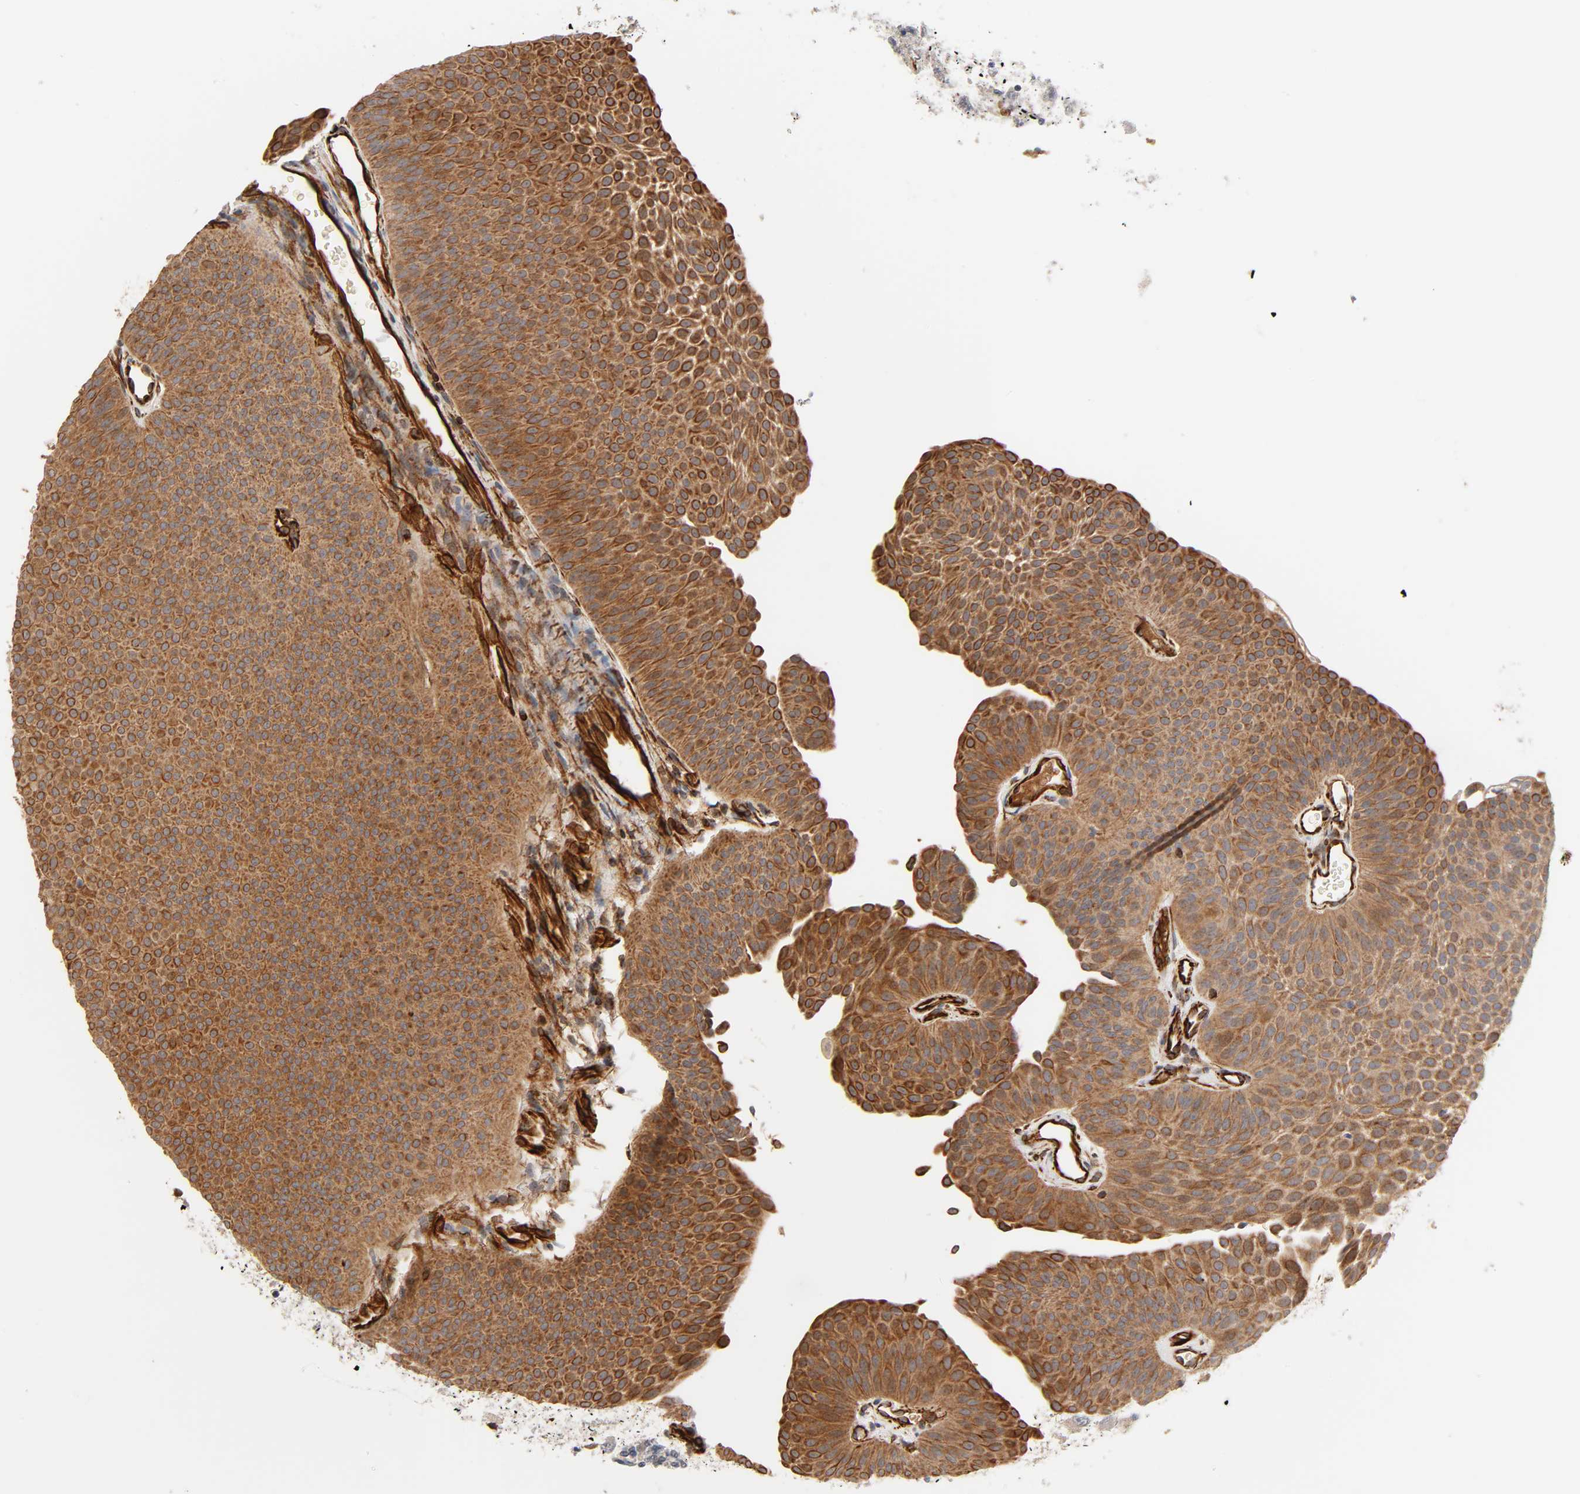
{"staining": {"intensity": "moderate", "quantity": ">75%", "location": "cytoplasmic/membranous"}, "tissue": "urothelial cancer", "cell_type": "Tumor cells", "image_type": "cancer", "snomed": [{"axis": "morphology", "description": "Urothelial carcinoma, Low grade"}, {"axis": "topography", "description": "Urinary bladder"}], "caption": "Immunohistochemistry (IHC) staining of urothelial carcinoma (low-grade), which reveals medium levels of moderate cytoplasmic/membranous positivity in approximately >75% of tumor cells indicating moderate cytoplasmic/membranous protein staining. The staining was performed using DAB (3,3'-diaminobenzidine) (brown) for protein detection and nuclei were counterstained in hematoxylin (blue).", "gene": "REEP6", "patient": {"sex": "female", "age": 60}}